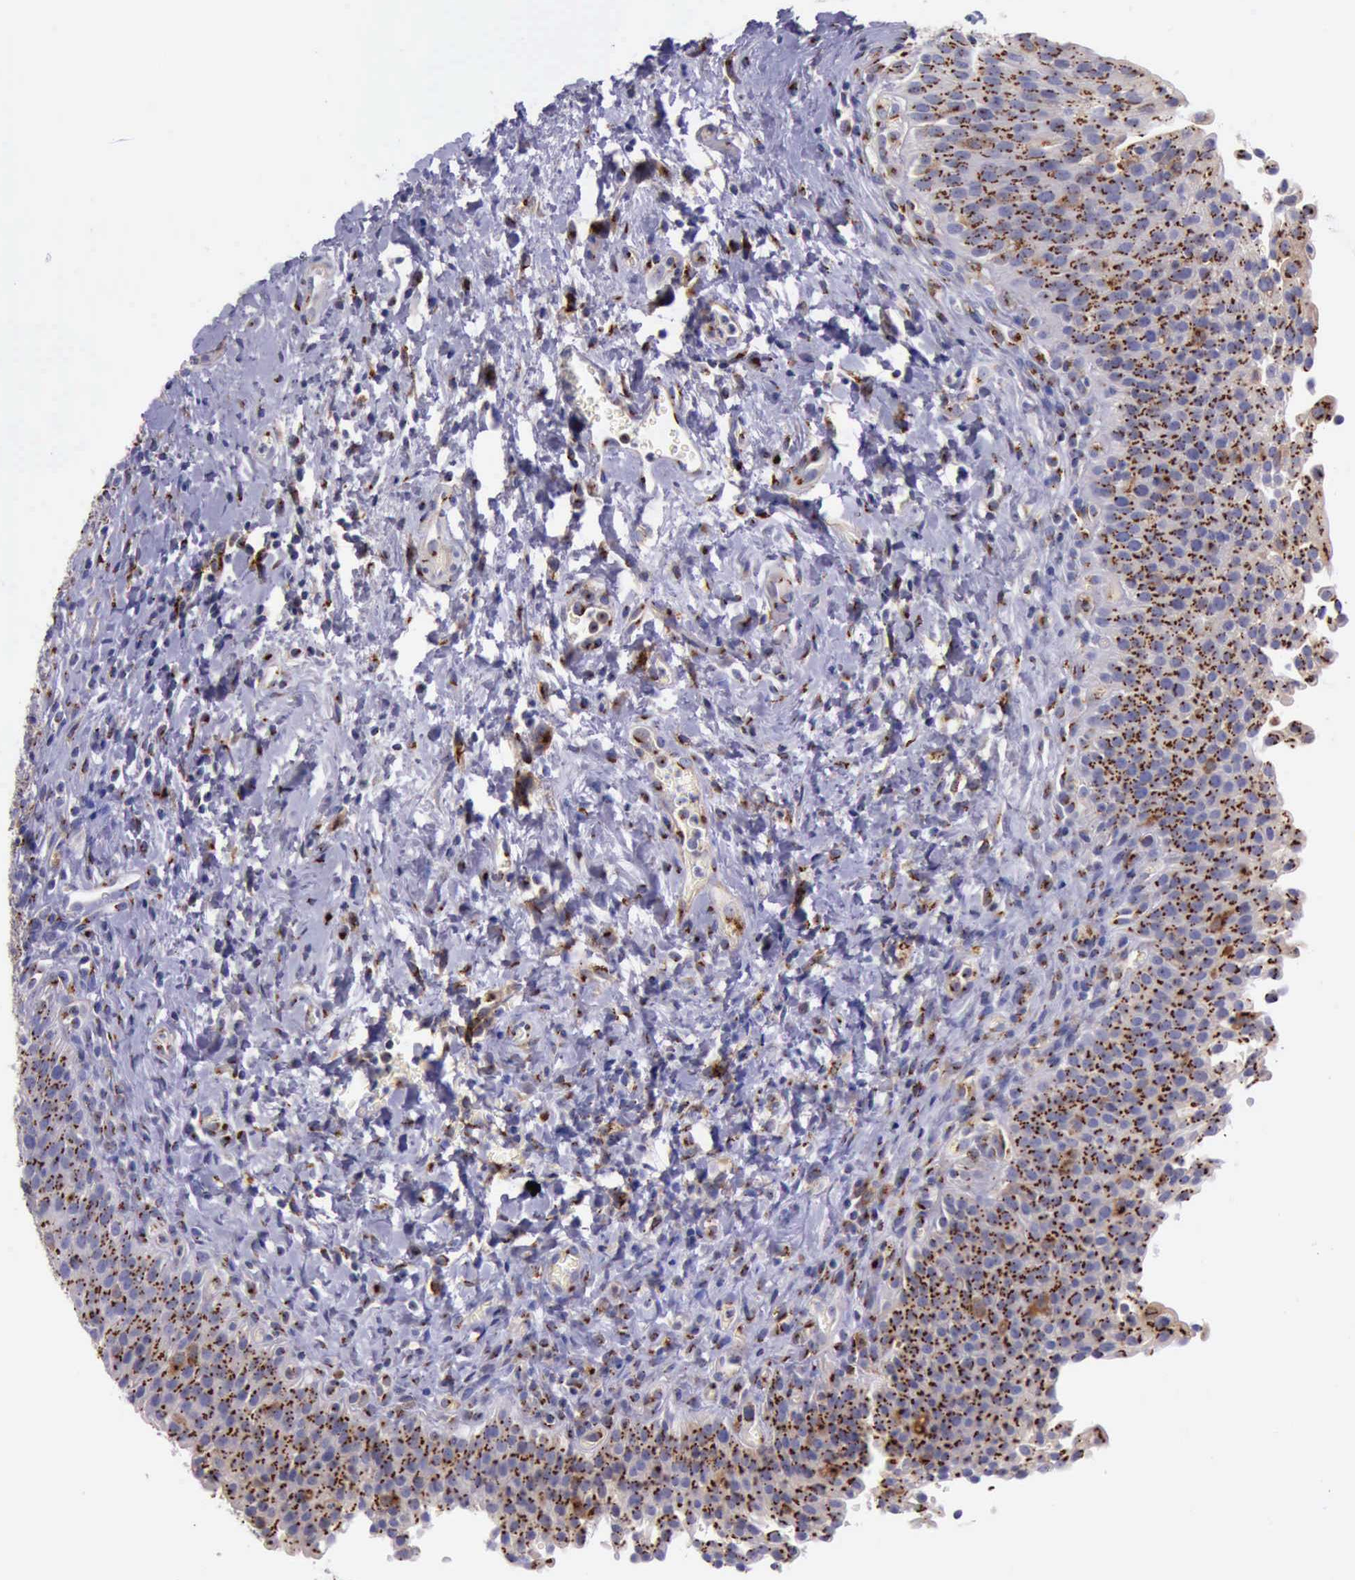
{"staining": {"intensity": "strong", "quantity": ">75%", "location": "cytoplasmic/membranous"}, "tissue": "urinary bladder", "cell_type": "Urothelial cells", "image_type": "normal", "snomed": [{"axis": "morphology", "description": "Normal tissue, NOS"}, {"axis": "topography", "description": "Urinary bladder"}], "caption": "Brown immunohistochemical staining in normal human urinary bladder demonstrates strong cytoplasmic/membranous expression in approximately >75% of urothelial cells.", "gene": "GOLGA5", "patient": {"sex": "male", "age": 51}}